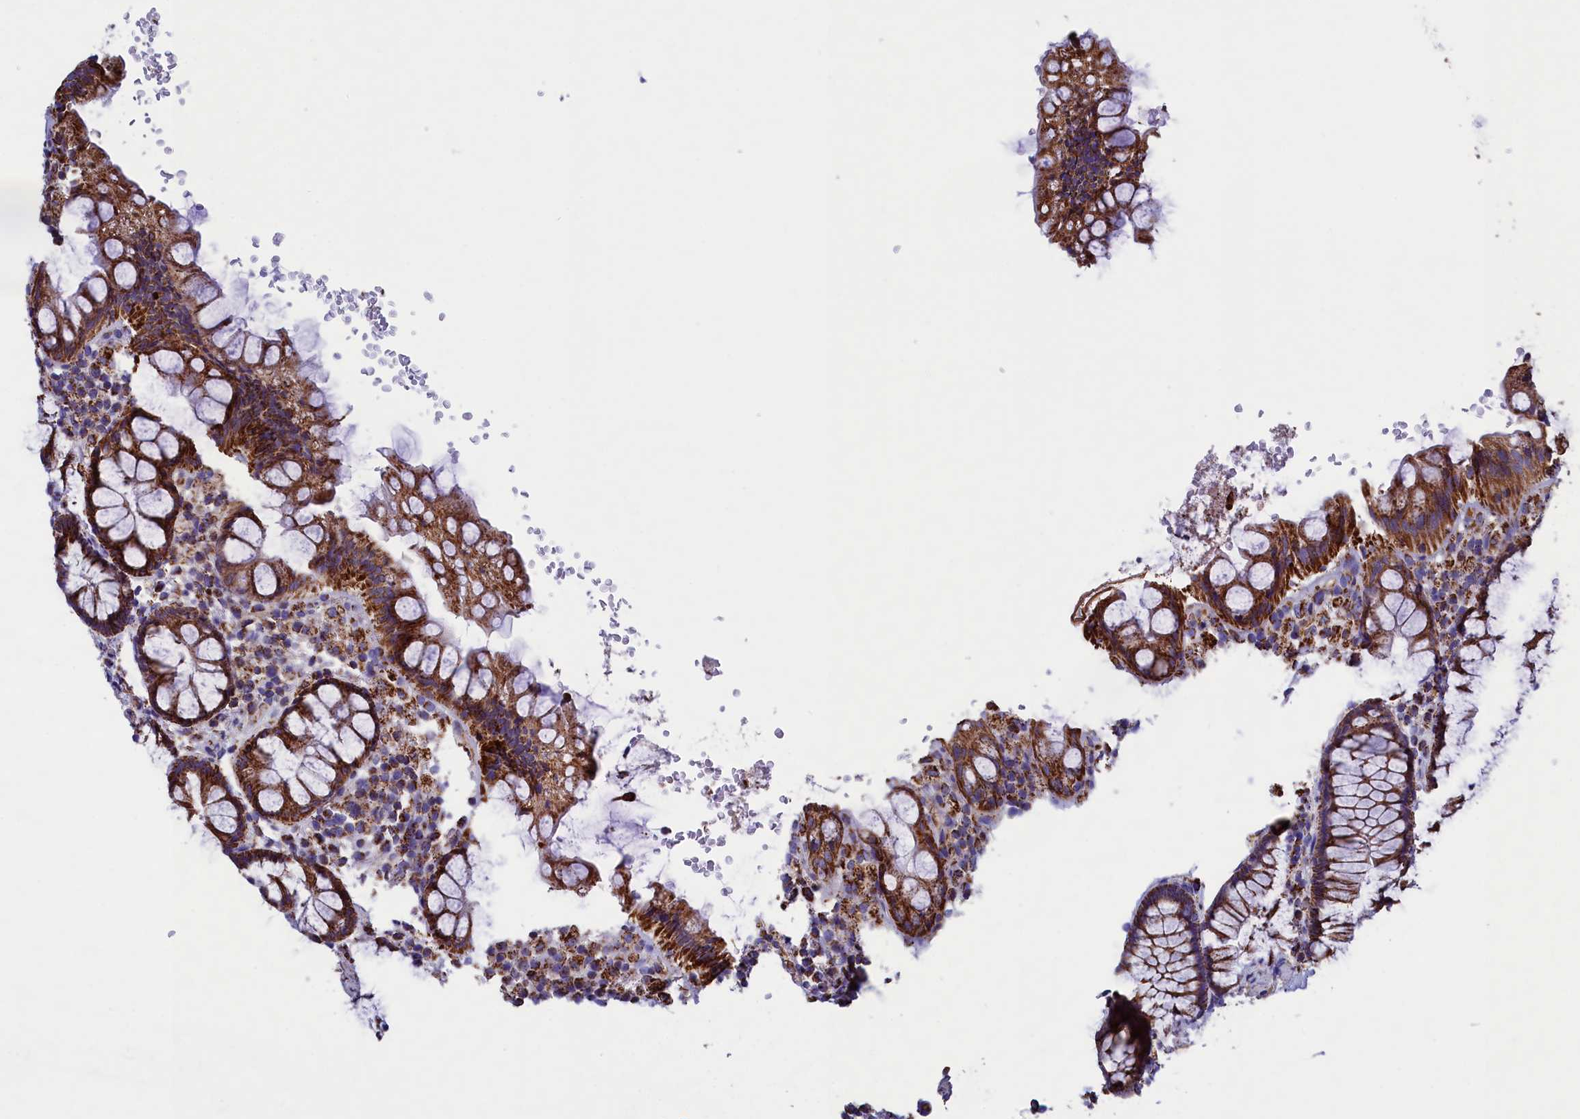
{"staining": {"intensity": "strong", "quantity": ">75%", "location": "cytoplasmic/membranous"}, "tissue": "rectum", "cell_type": "Glandular cells", "image_type": "normal", "snomed": [{"axis": "morphology", "description": "Normal tissue, NOS"}, {"axis": "topography", "description": "Rectum"}], "caption": "An immunohistochemistry photomicrograph of unremarkable tissue is shown. Protein staining in brown highlights strong cytoplasmic/membranous positivity in rectum within glandular cells.", "gene": "SLC39A3", "patient": {"sex": "male", "age": 83}}